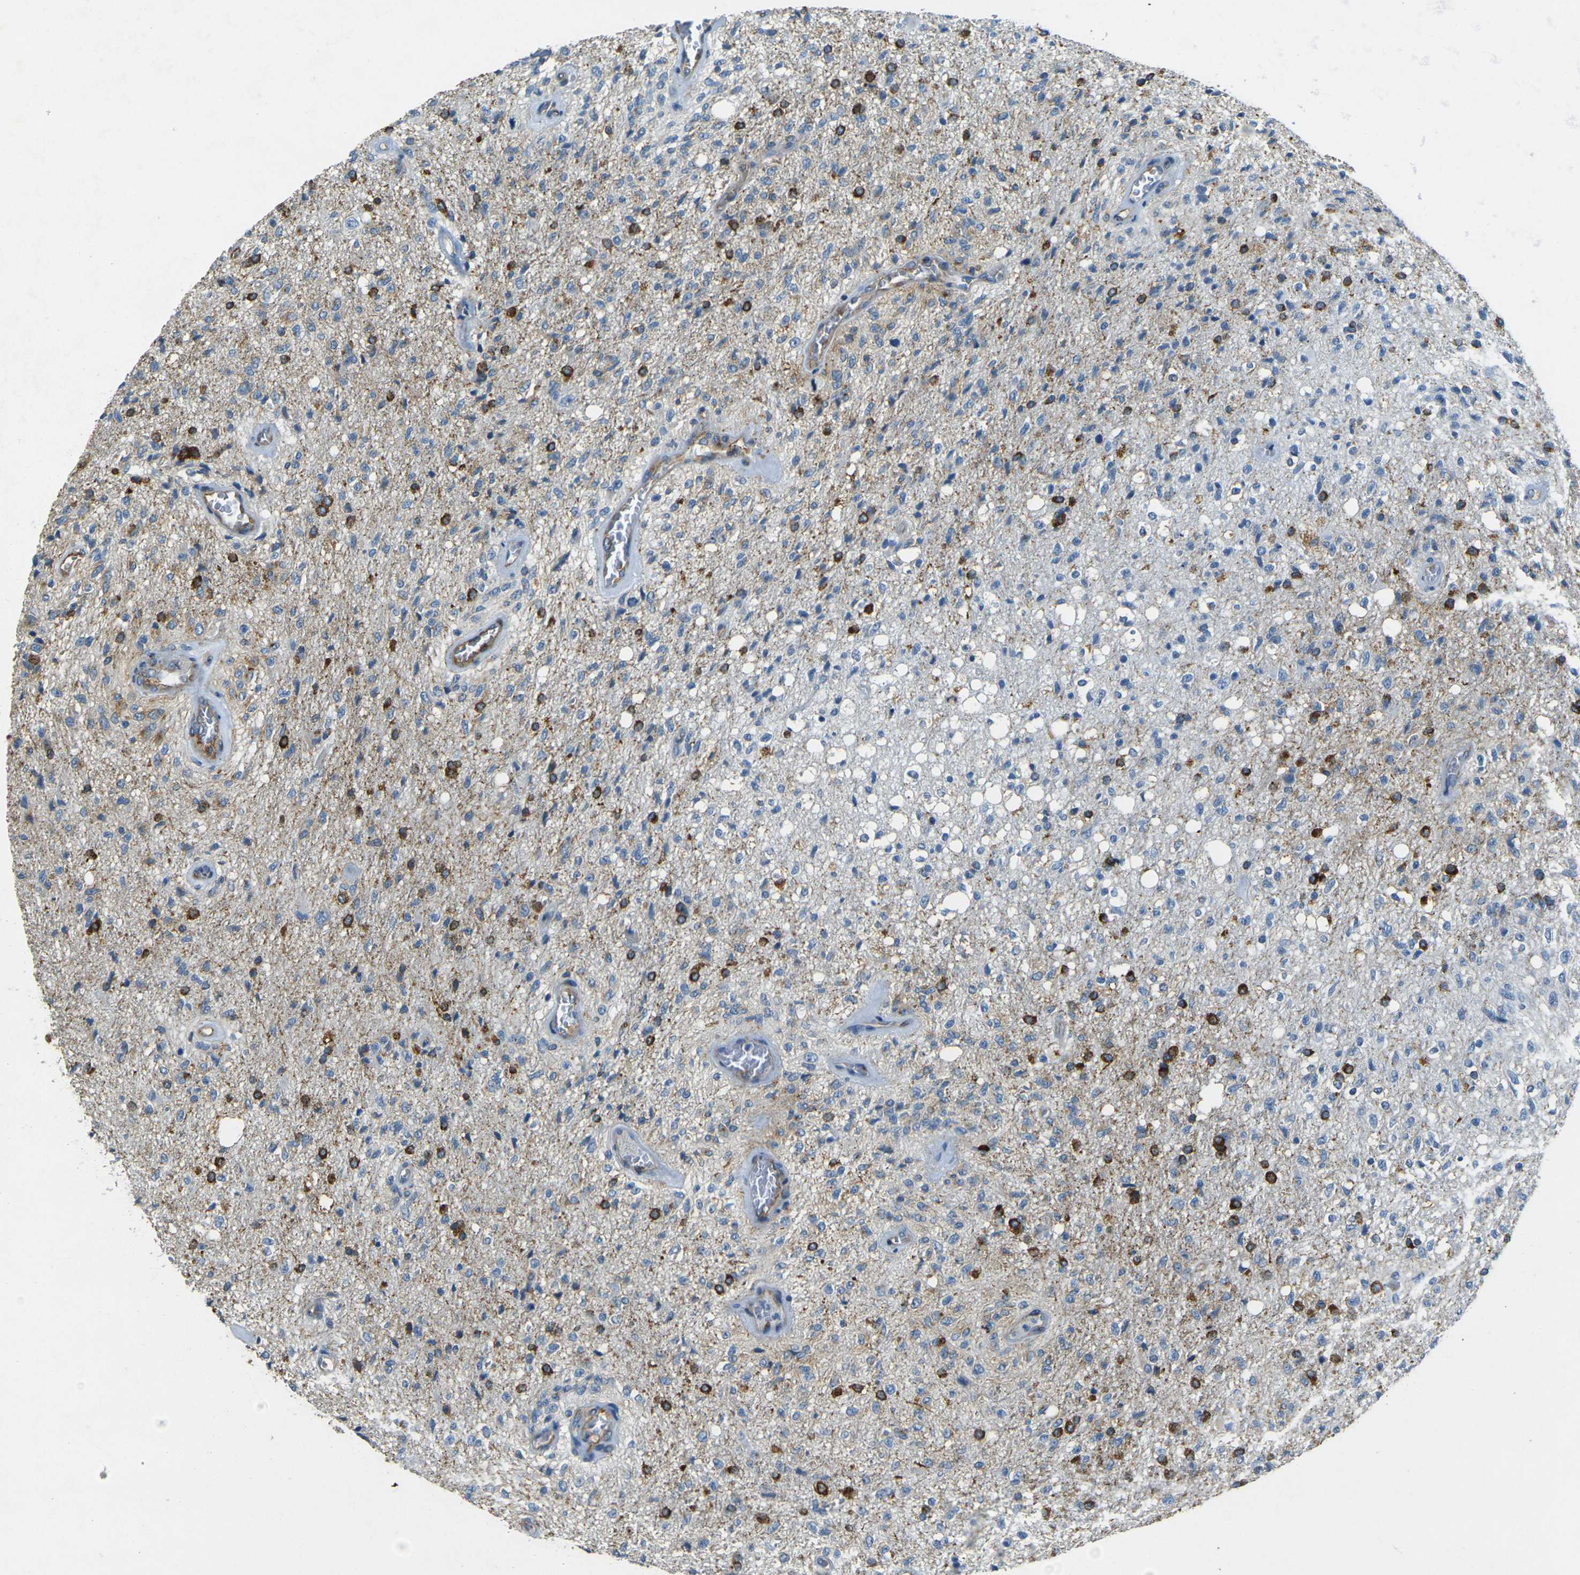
{"staining": {"intensity": "strong", "quantity": "25%-75%", "location": "cytoplasmic/membranous"}, "tissue": "glioma", "cell_type": "Tumor cells", "image_type": "cancer", "snomed": [{"axis": "morphology", "description": "Normal tissue, NOS"}, {"axis": "morphology", "description": "Glioma, malignant, High grade"}, {"axis": "topography", "description": "Cerebral cortex"}], "caption": "Immunohistochemical staining of human glioma reveals high levels of strong cytoplasmic/membranous staining in about 25%-75% of tumor cells.", "gene": "SORT1", "patient": {"sex": "male", "age": 77}}